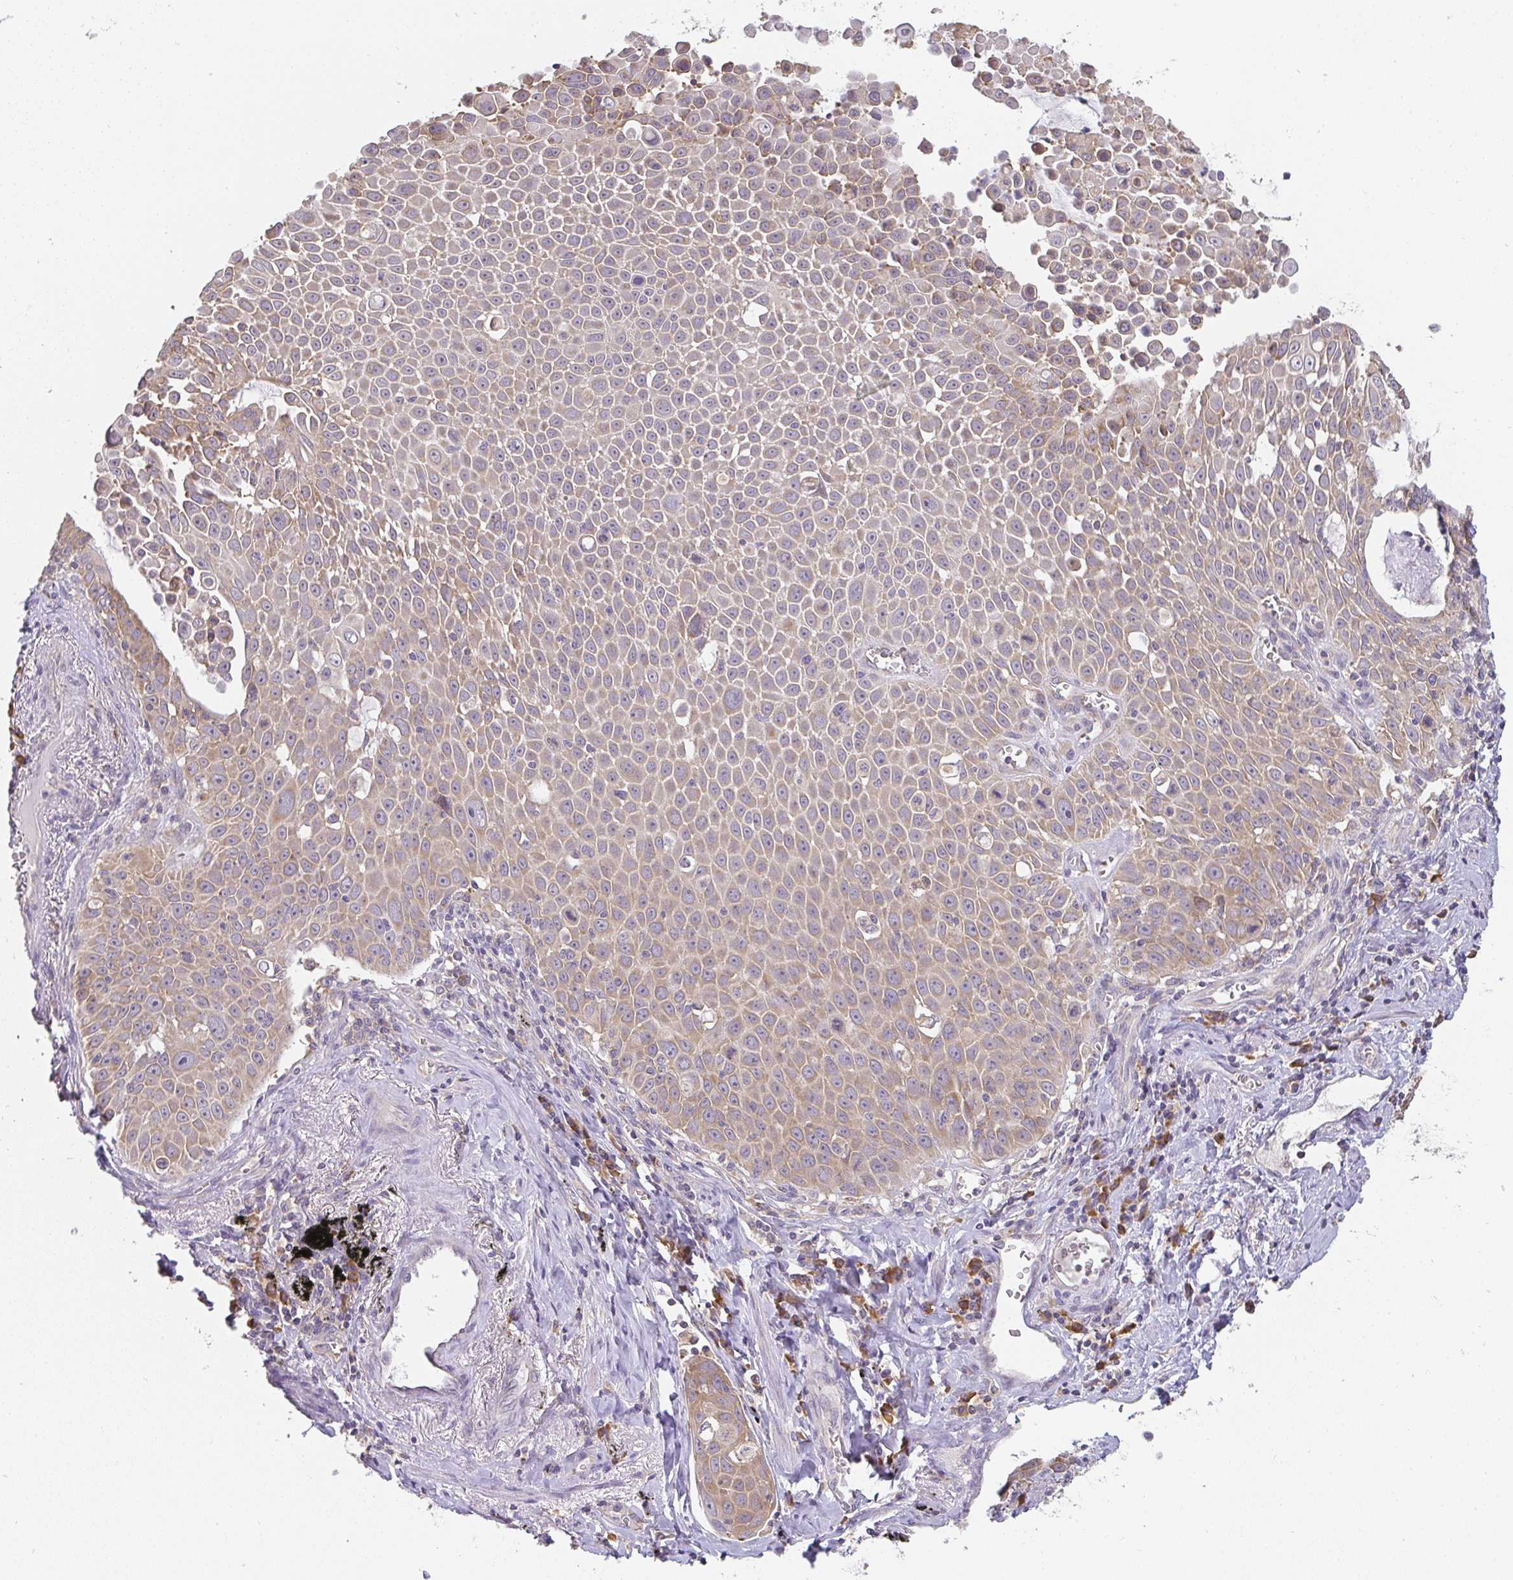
{"staining": {"intensity": "weak", "quantity": "25%-75%", "location": "cytoplasmic/membranous"}, "tissue": "lung cancer", "cell_type": "Tumor cells", "image_type": "cancer", "snomed": [{"axis": "morphology", "description": "Squamous cell carcinoma, NOS"}, {"axis": "morphology", "description": "Squamous cell carcinoma, metastatic, NOS"}, {"axis": "topography", "description": "Lymph node"}, {"axis": "topography", "description": "Lung"}], "caption": "Lung metastatic squamous cell carcinoma tissue shows weak cytoplasmic/membranous positivity in approximately 25%-75% of tumor cells (DAB (3,3'-diaminobenzidine) IHC, brown staining for protein, blue staining for nuclei).", "gene": "SLC35B3", "patient": {"sex": "female", "age": 62}}